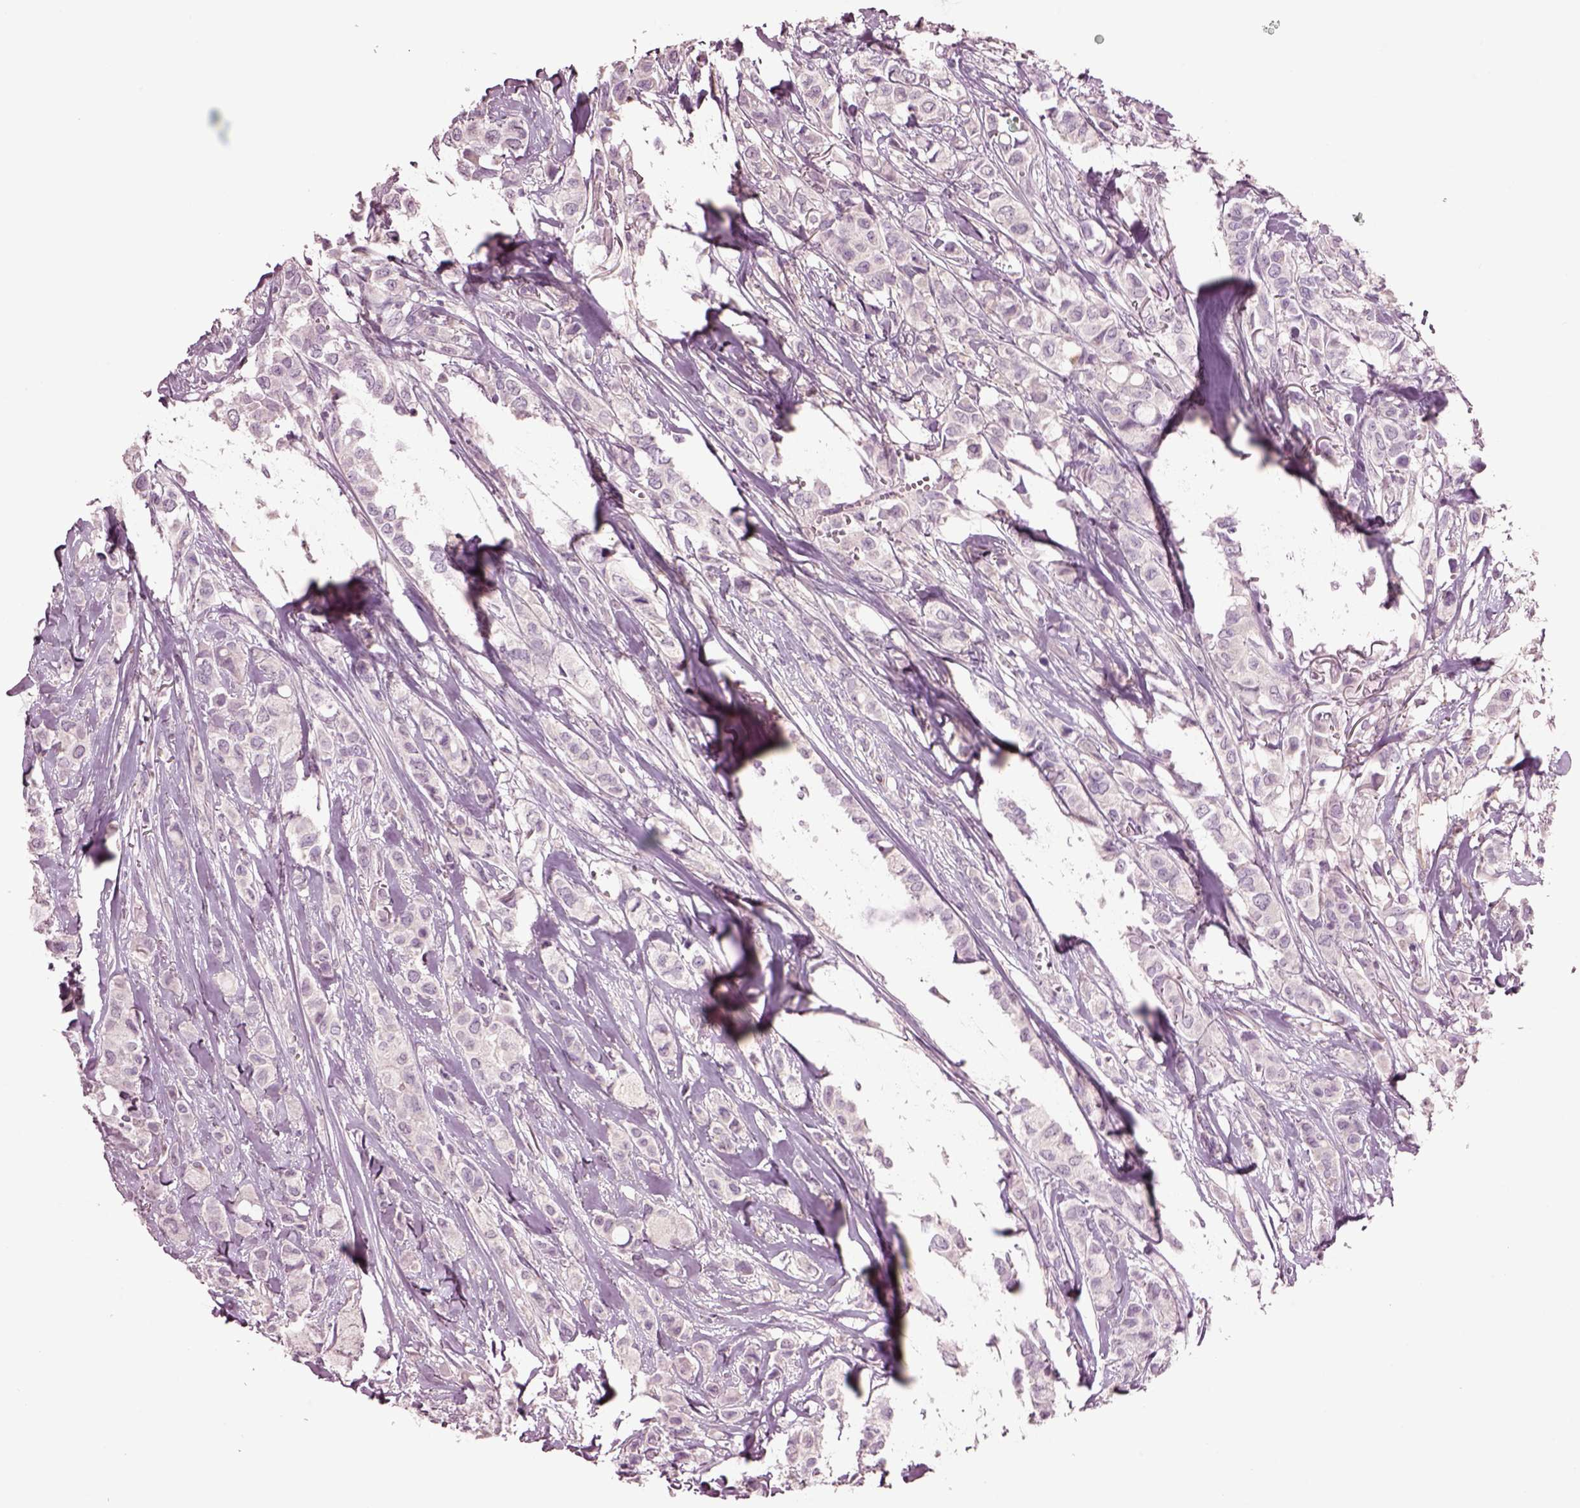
{"staining": {"intensity": "negative", "quantity": "none", "location": "none"}, "tissue": "breast cancer", "cell_type": "Tumor cells", "image_type": "cancer", "snomed": [{"axis": "morphology", "description": "Duct carcinoma"}, {"axis": "topography", "description": "Breast"}], "caption": "The photomicrograph shows no staining of tumor cells in breast invasive ductal carcinoma.", "gene": "CLPSL1", "patient": {"sex": "female", "age": 85}}